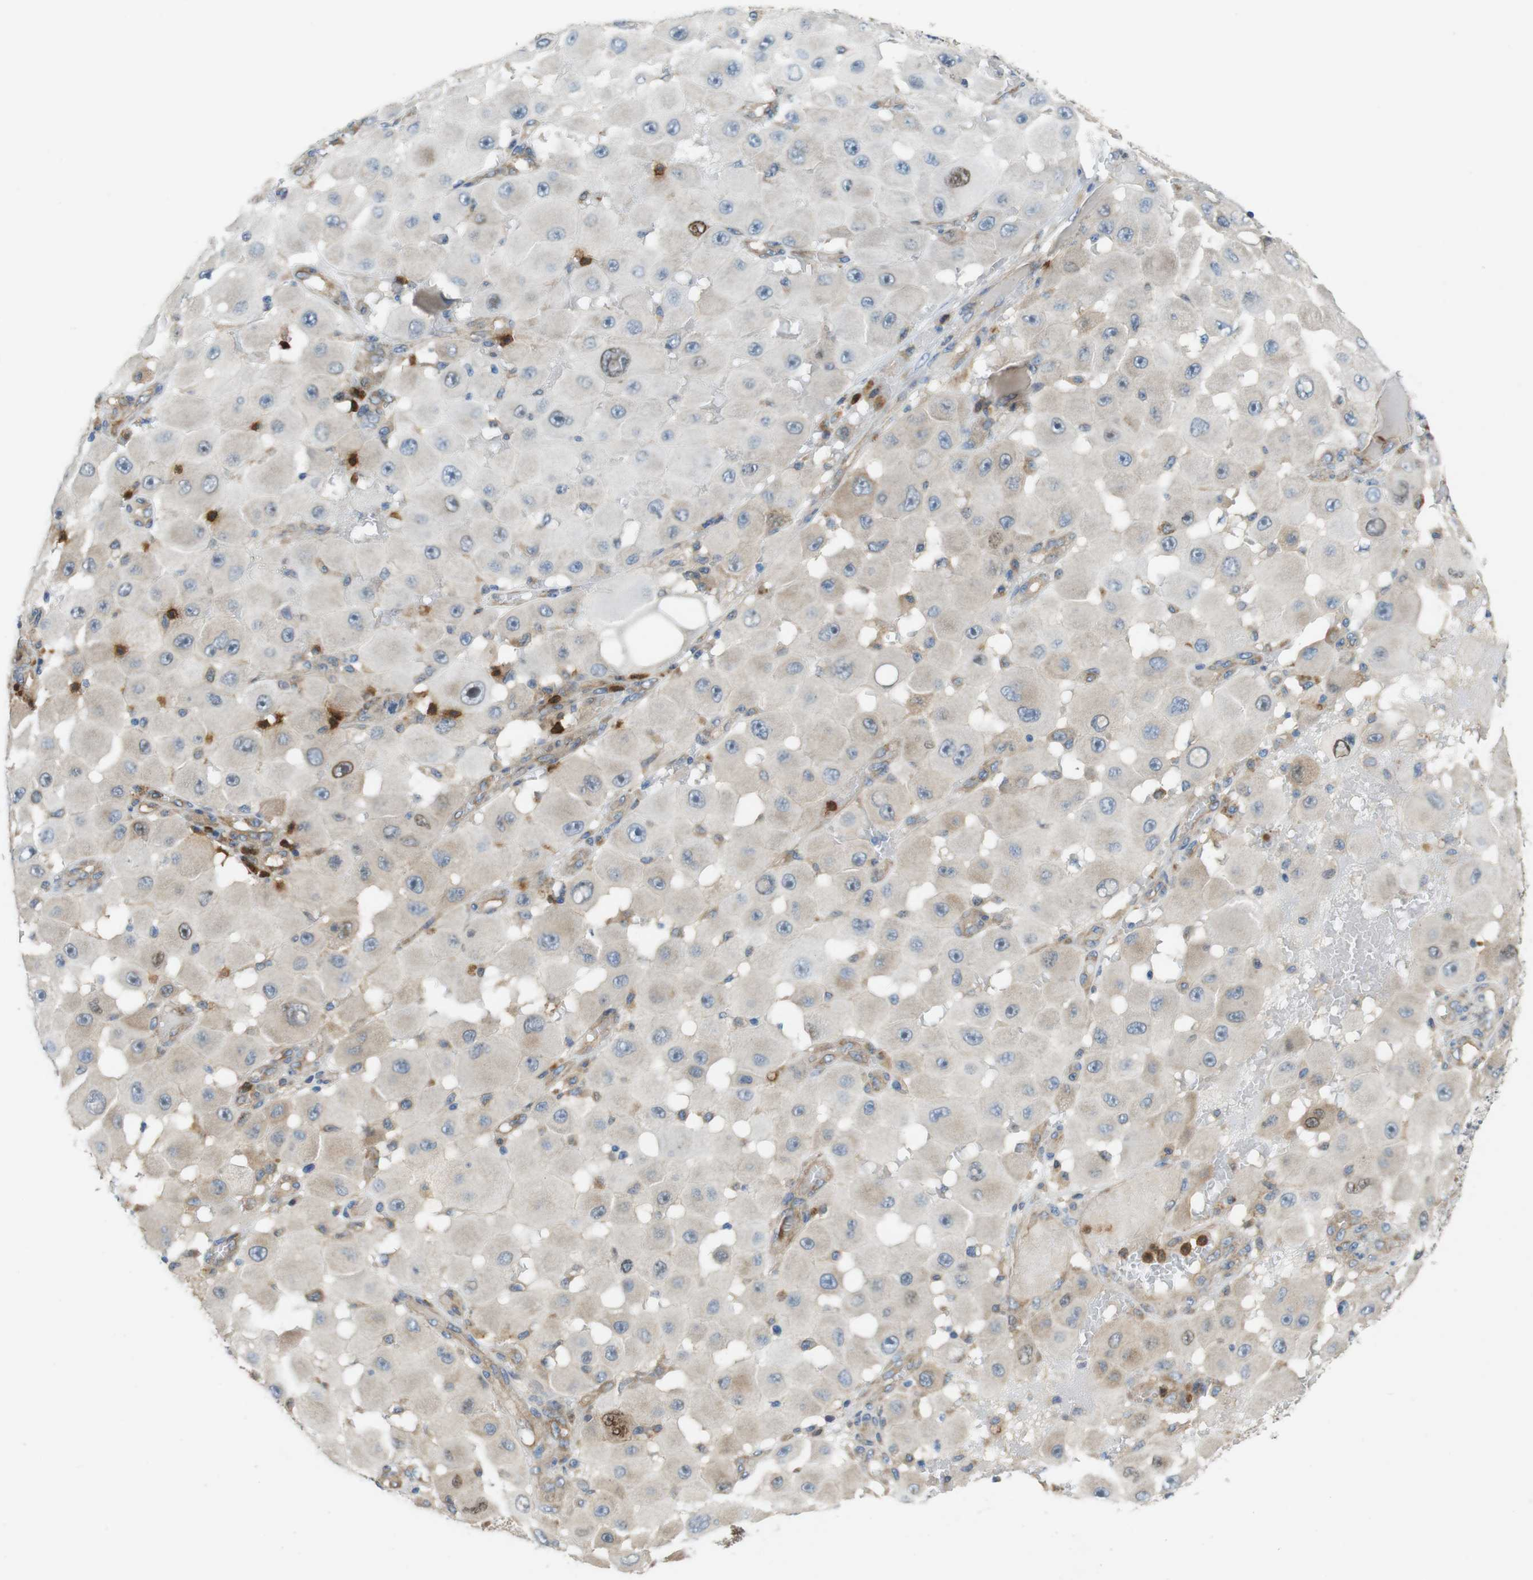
{"staining": {"intensity": "moderate", "quantity": "25%-75%", "location": "cytoplasmic/membranous"}, "tissue": "melanoma", "cell_type": "Tumor cells", "image_type": "cancer", "snomed": [{"axis": "morphology", "description": "Malignant melanoma, NOS"}, {"axis": "topography", "description": "Skin"}], "caption": "Tumor cells exhibit medium levels of moderate cytoplasmic/membranous staining in approximately 25%-75% of cells in human melanoma.", "gene": "PCDH10", "patient": {"sex": "female", "age": 81}}